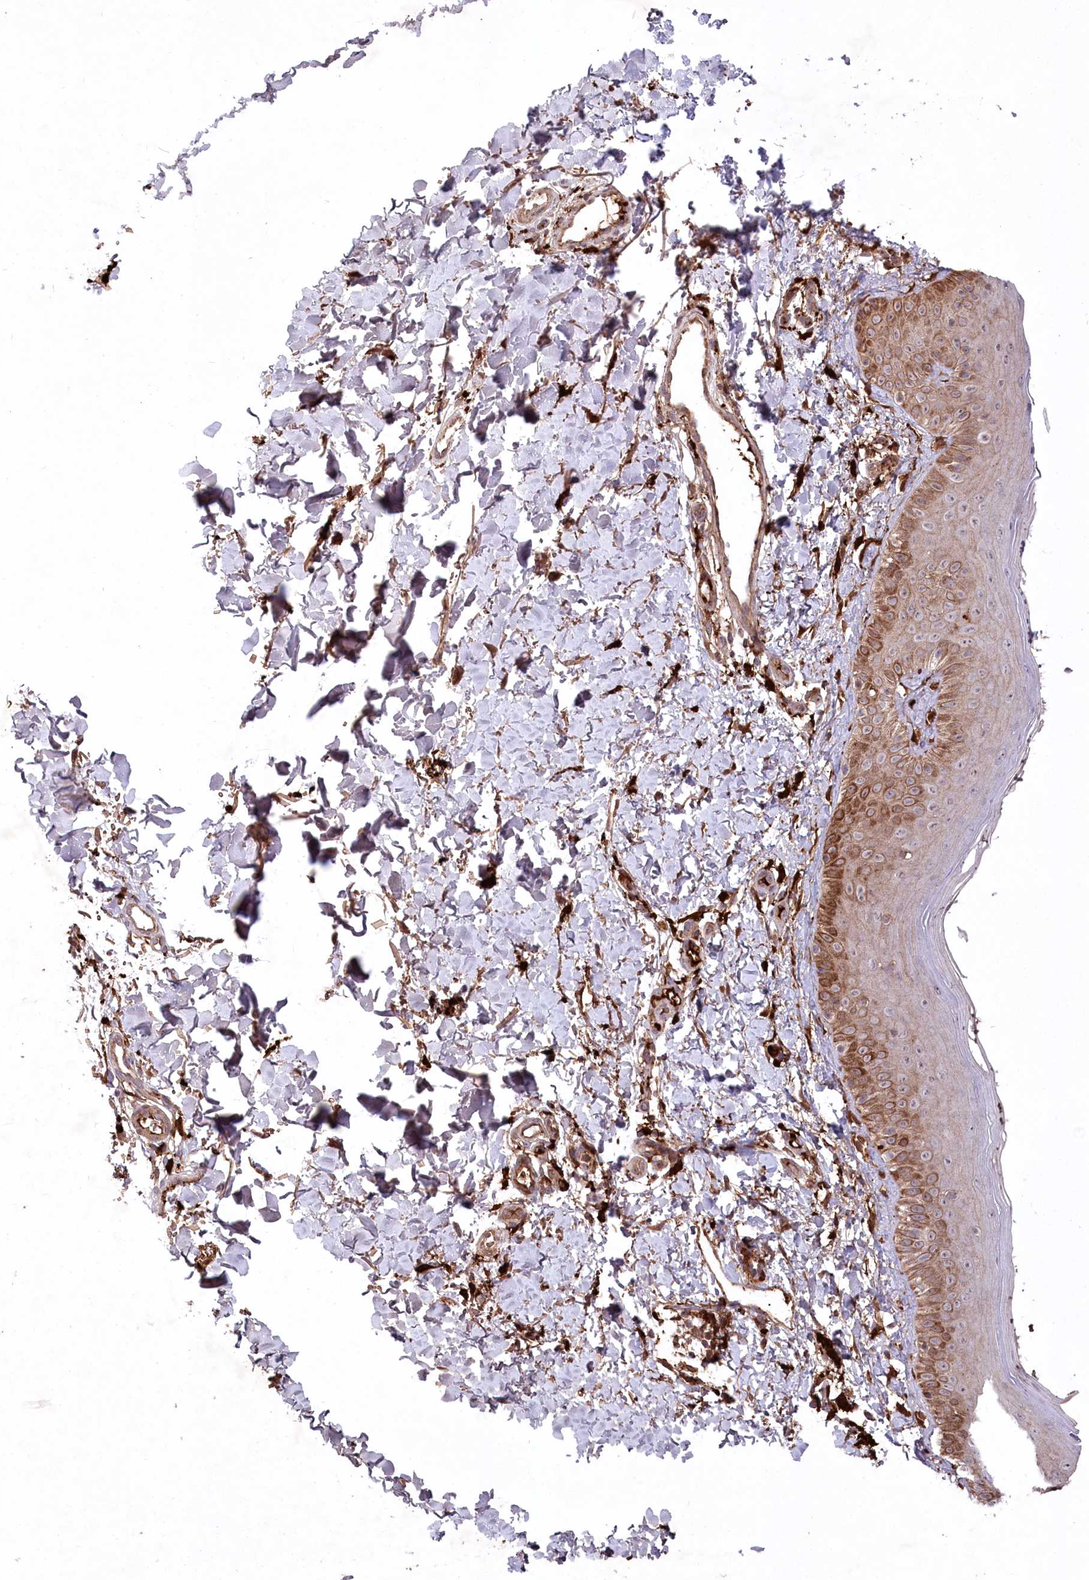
{"staining": {"intensity": "moderate", "quantity": ">75%", "location": "cytoplasmic/membranous"}, "tissue": "skin", "cell_type": "Fibroblasts", "image_type": "normal", "snomed": [{"axis": "morphology", "description": "Normal tissue, NOS"}, {"axis": "topography", "description": "Skin"}], "caption": "The histopathology image demonstrates immunohistochemical staining of normal skin. There is moderate cytoplasmic/membranous positivity is appreciated in approximately >75% of fibroblasts.", "gene": "PPP1R21", "patient": {"sex": "male", "age": 52}}